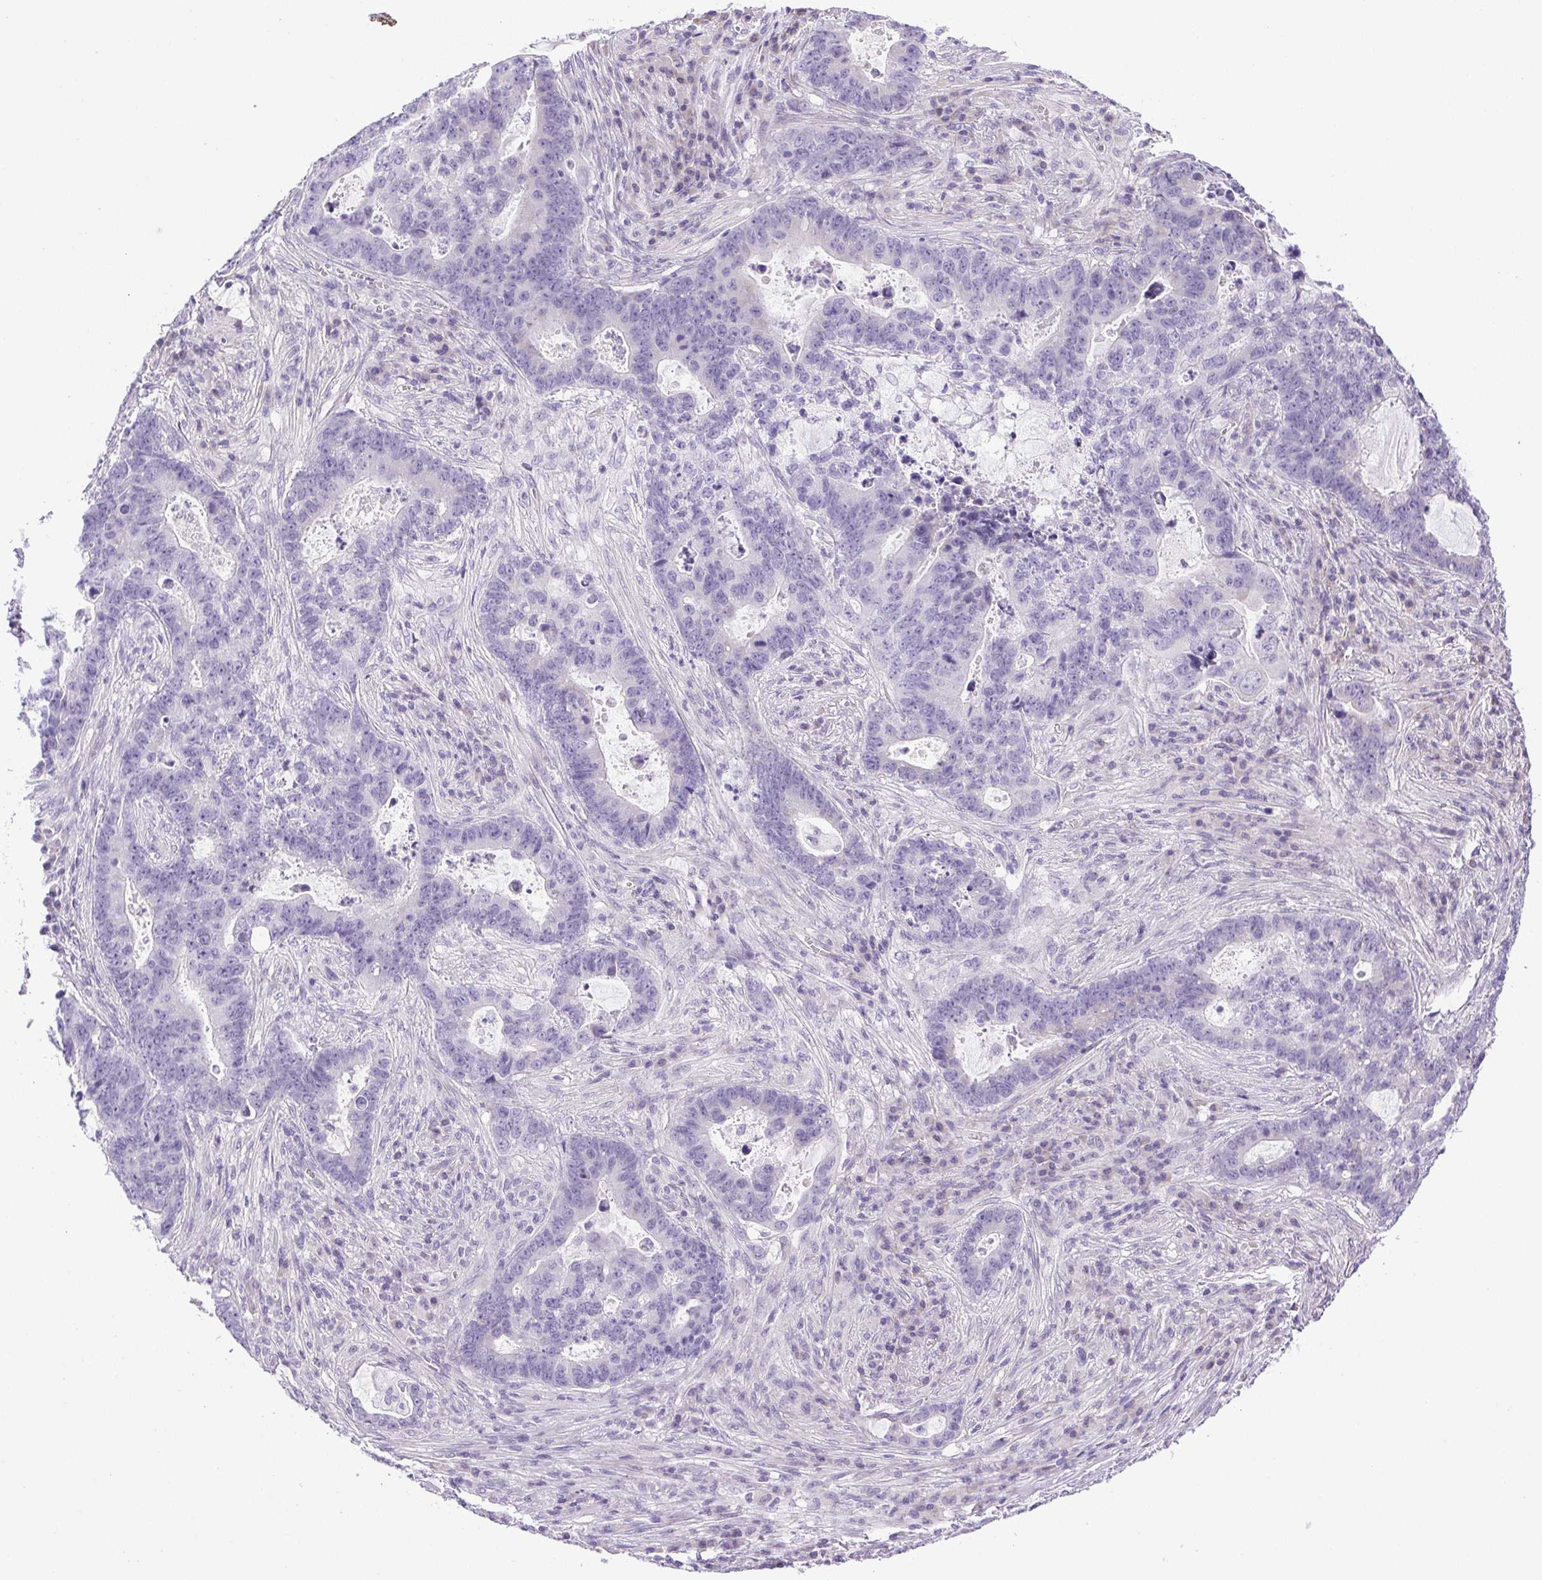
{"staining": {"intensity": "negative", "quantity": "none", "location": "none"}, "tissue": "lung cancer", "cell_type": "Tumor cells", "image_type": "cancer", "snomed": [{"axis": "morphology", "description": "Aneuploidy"}, {"axis": "morphology", "description": "Adenocarcinoma, NOS"}, {"axis": "morphology", "description": "Adenocarcinoma primary or metastatic"}, {"axis": "topography", "description": "Lung"}], "caption": "The micrograph displays no staining of tumor cells in adenocarcinoma primary or metastatic (lung).", "gene": "PAPPA2", "patient": {"sex": "female", "age": 75}}